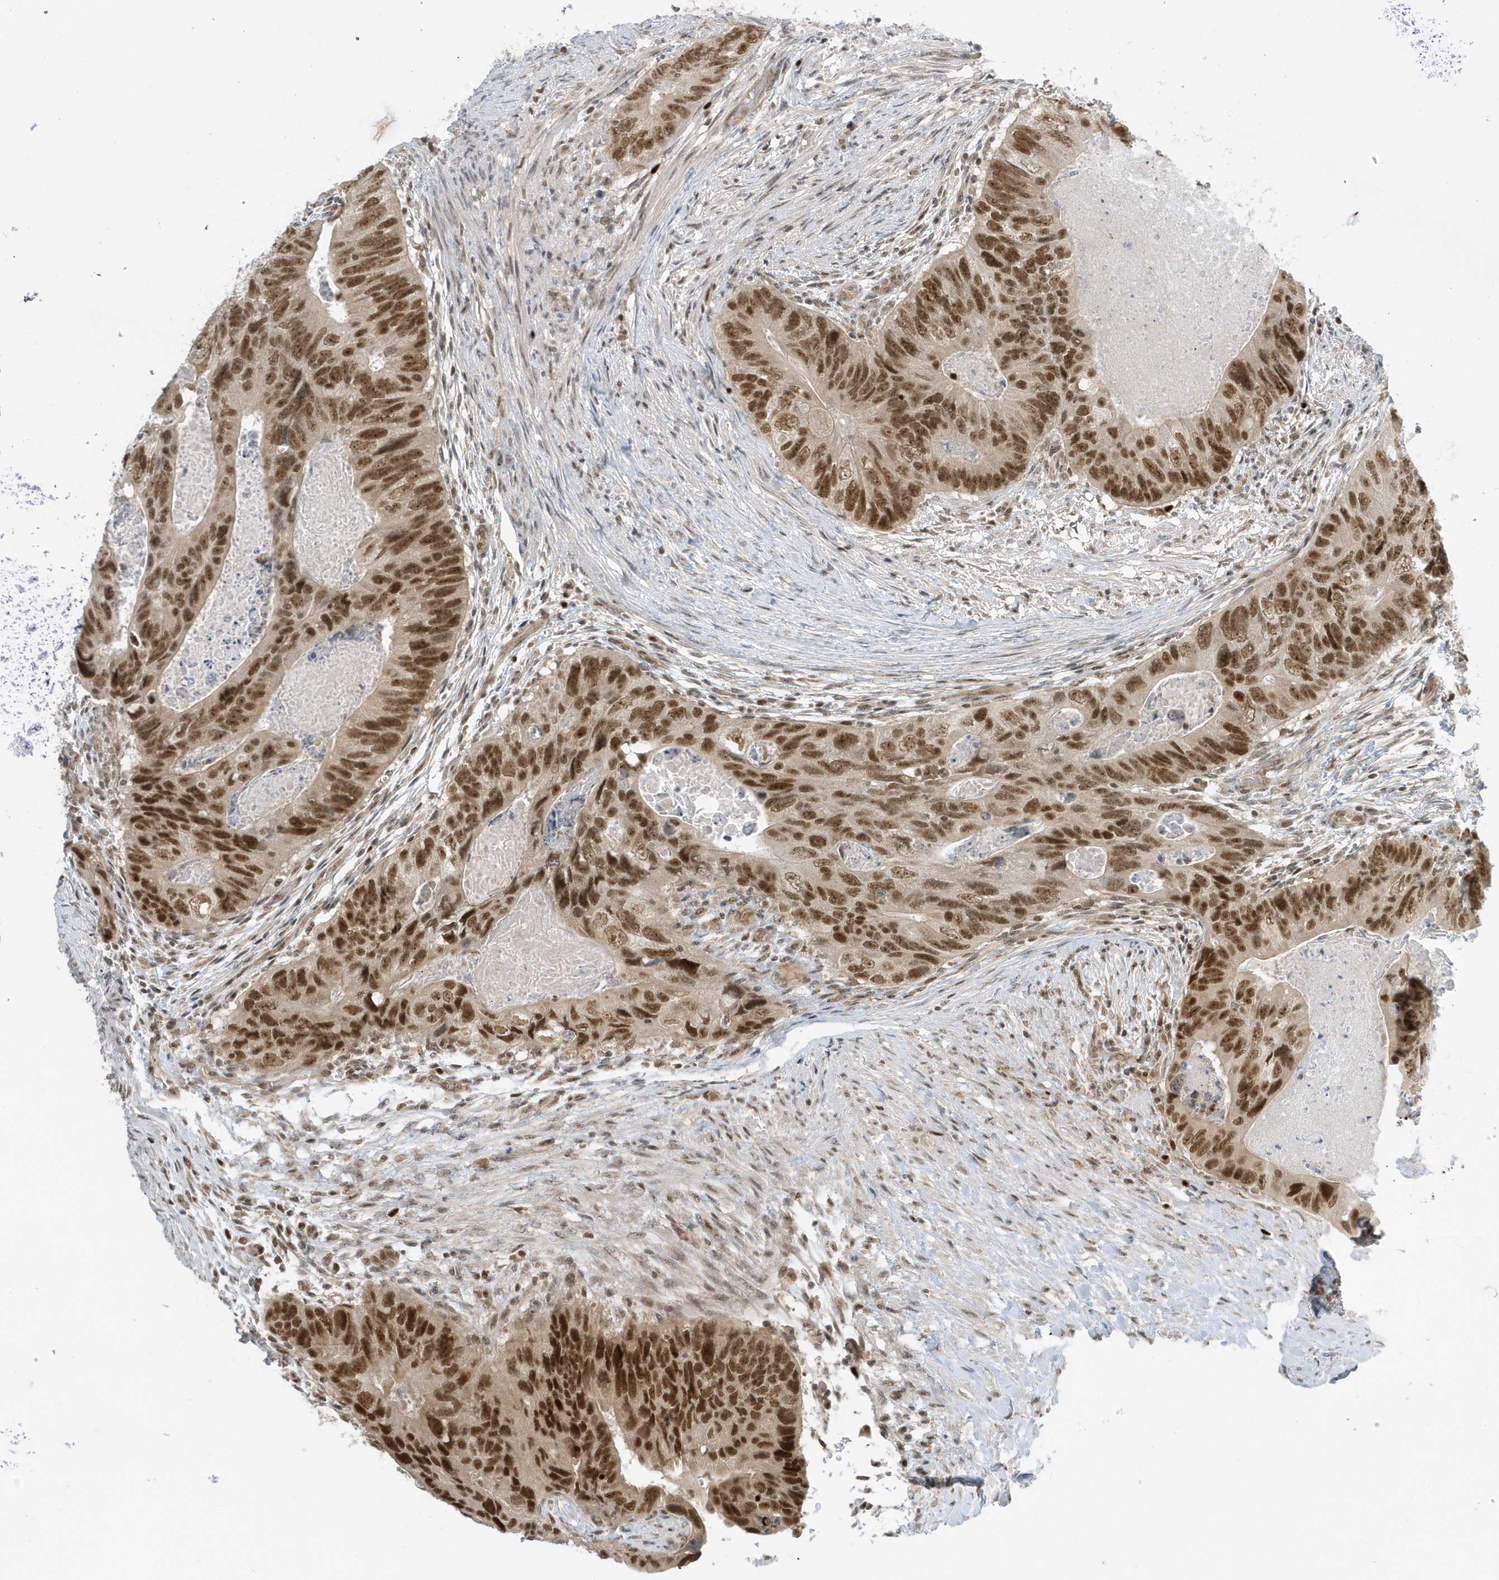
{"staining": {"intensity": "moderate", "quantity": ">75%", "location": "nuclear"}, "tissue": "colorectal cancer", "cell_type": "Tumor cells", "image_type": "cancer", "snomed": [{"axis": "morphology", "description": "Adenocarcinoma, NOS"}, {"axis": "topography", "description": "Rectum"}], "caption": "The micrograph shows staining of colorectal cancer, revealing moderate nuclear protein staining (brown color) within tumor cells.", "gene": "ZNF740", "patient": {"sex": "male", "age": 63}}